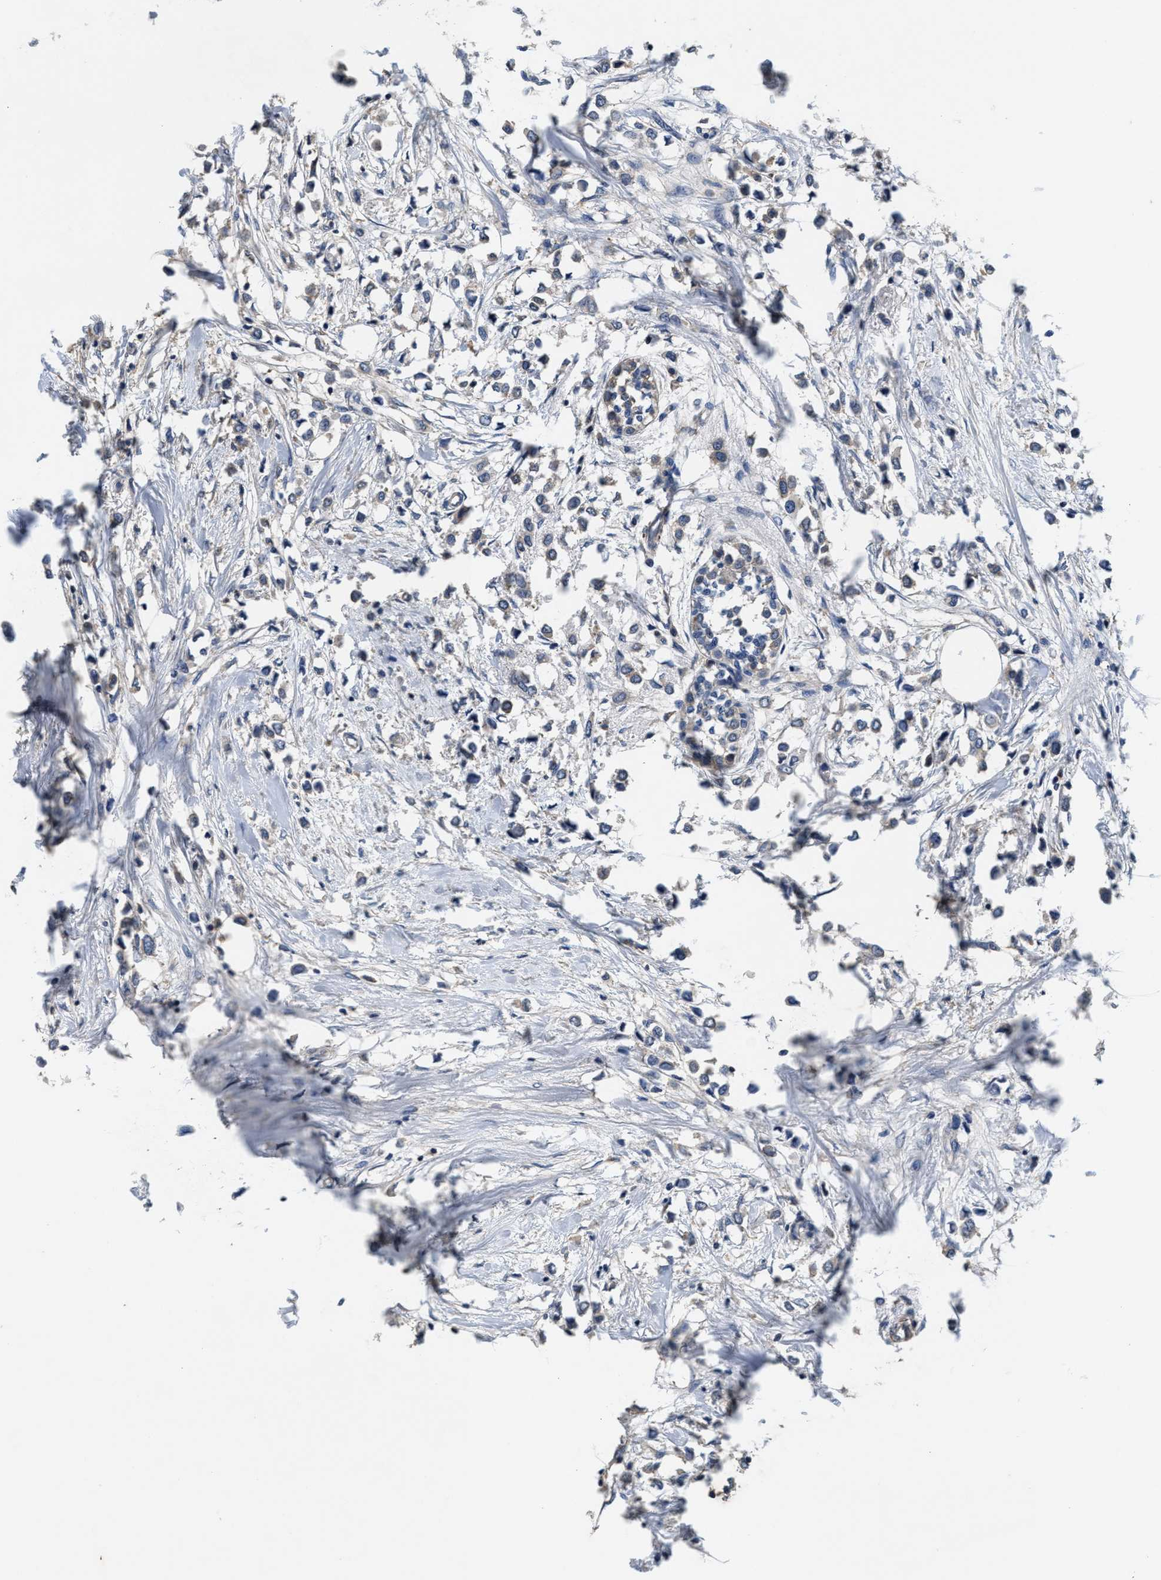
{"staining": {"intensity": "weak", "quantity": "25%-75%", "location": "cytoplasmic/membranous"}, "tissue": "breast cancer", "cell_type": "Tumor cells", "image_type": "cancer", "snomed": [{"axis": "morphology", "description": "Lobular carcinoma"}, {"axis": "topography", "description": "Breast"}], "caption": "Immunohistochemical staining of breast cancer (lobular carcinoma) shows weak cytoplasmic/membranous protein positivity in about 25%-75% of tumor cells.", "gene": "ANKIB1", "patient": {"sex": "female", "age": 51}}